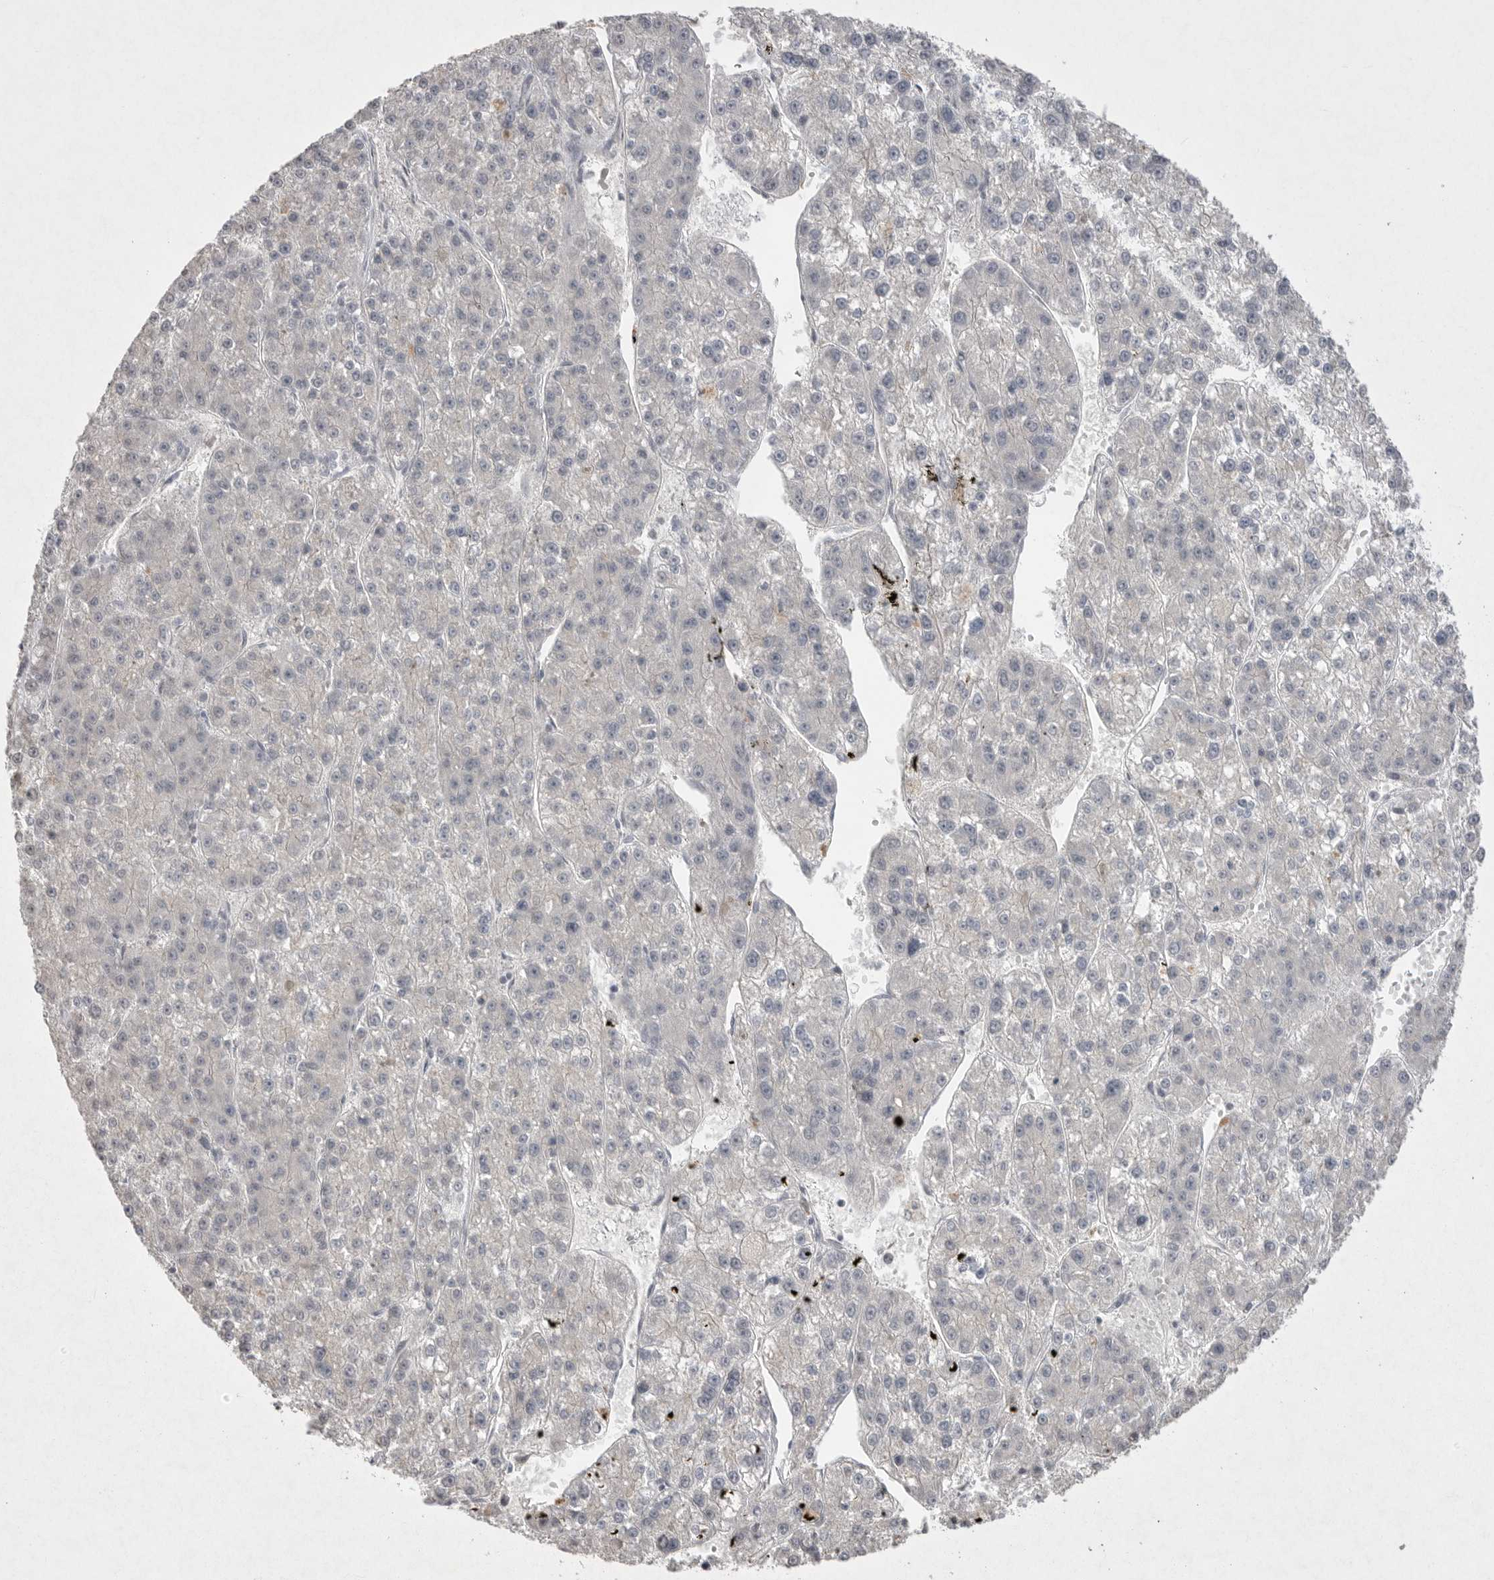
{"staining": {"intensity": "negative", "quantity": "none", "location": "none"}, "tissue": "liver cancer", "cell_type": "Tumor cells", "image_type": "cancer", "snomed": [{"axis": "morphology", "description": "Carcinoma, Hepatocellular, NOS"}, {"axis": "topography", "description": "Liver"}], "caption": "IHC histopathology image of human liver cancer (hepatocellular carcinoma) stained for a protein (brown), which demonstrates no expression in tumor cells. (DAB (3,3'-diaminobenzidine) immunohistochemistry (IHC), high magnification).", "gene": "VANGL2", "patient": {"sex": "female", "age": 73}}